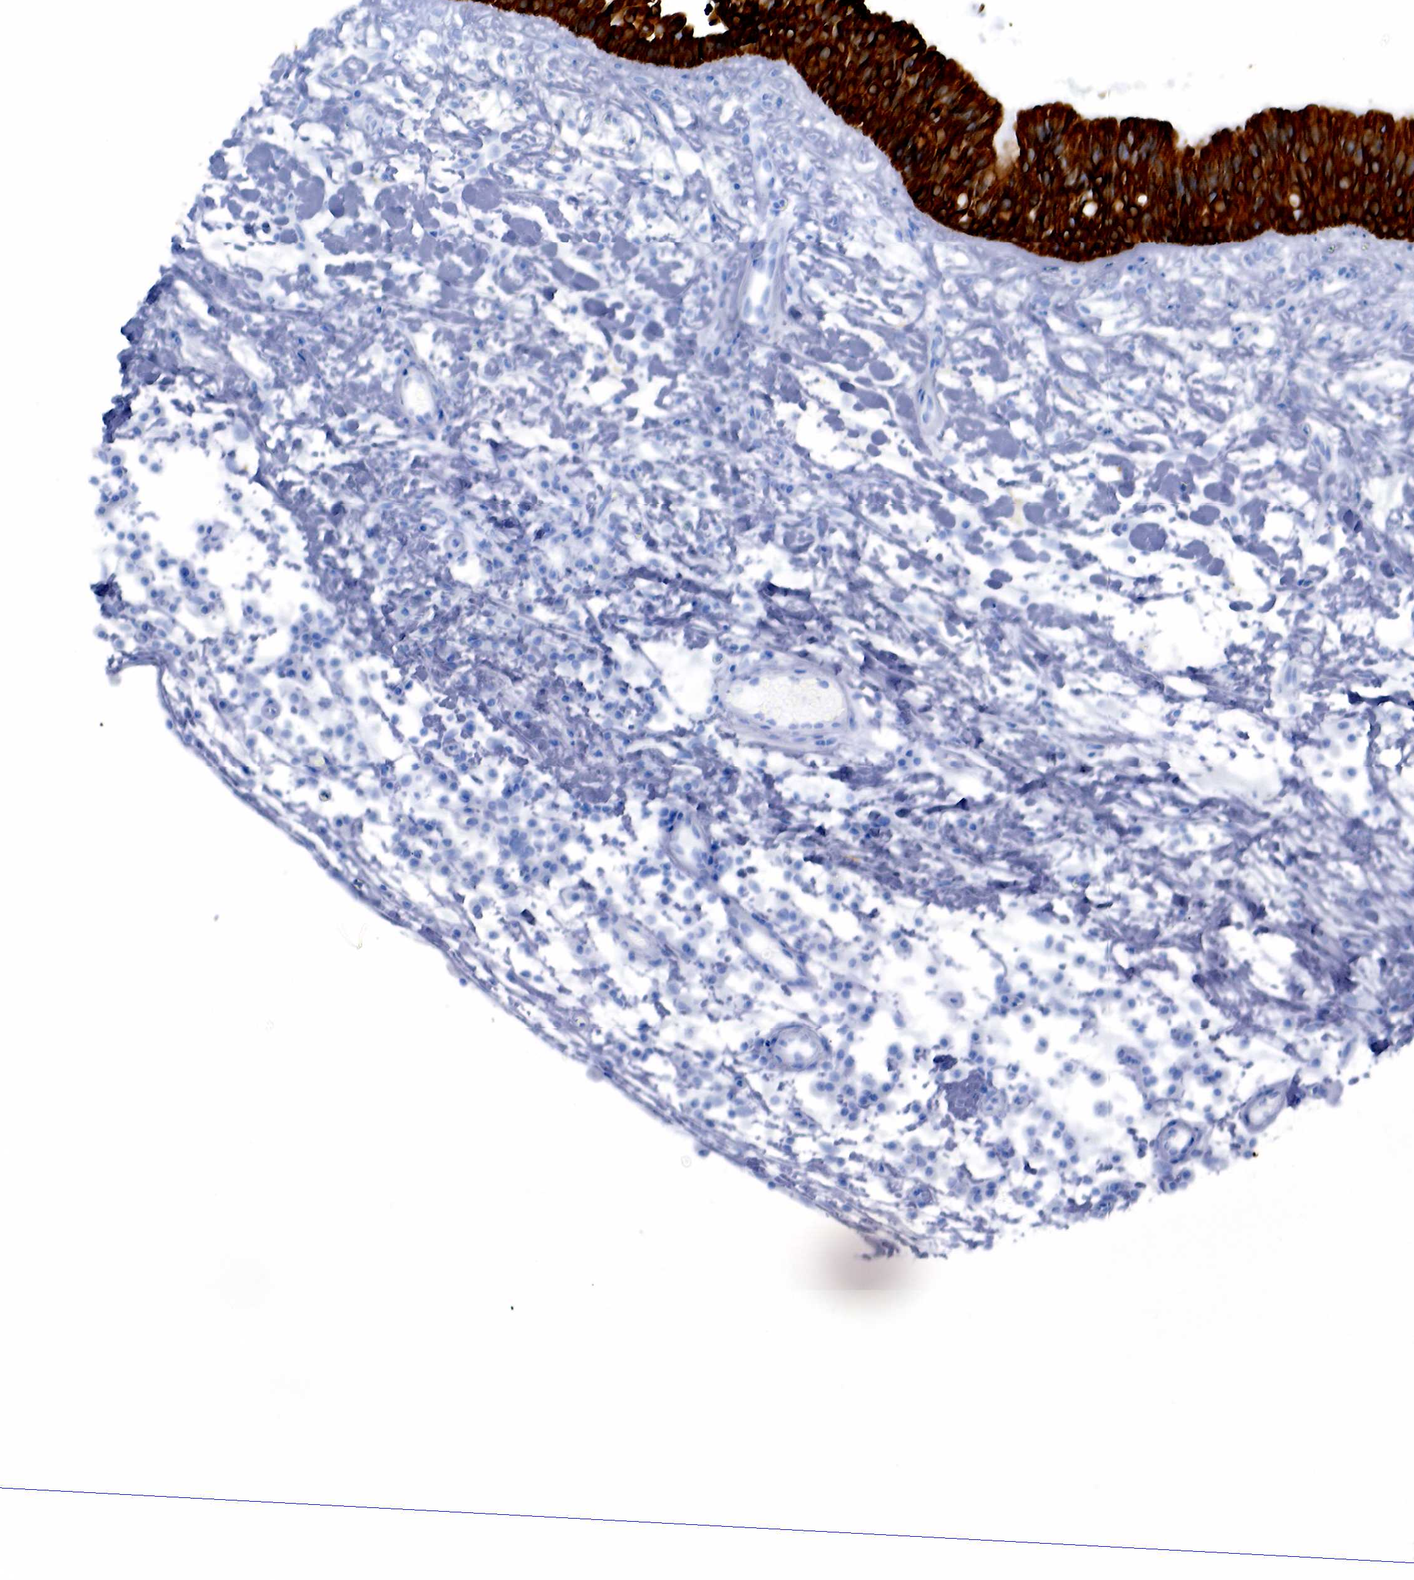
{"staining": {"intensity": "strong", "quantity": ">75%", "location": "cytoplasmic/membranous"}, "tissue": "nasopharynx", "cell_type": "Respiratory epithelial cells", "image_type": "normal", "snomed": [{"axis": "morphology", "description": "Normal tissue, NOS"}, {"axis": "topography", "description": "Nasopharynx"}], "caption": "Respiratory epithelial cells display strong cytoplasmic/membranous staining in approximately >75% of cells in normal nasopharynx. (DAB (3,3'-diaminobenzidine) = brown stain, brightfield microscopy at high magnification).", "gene": "KRT19", "patient": {"sex": "male", "age": 13}}